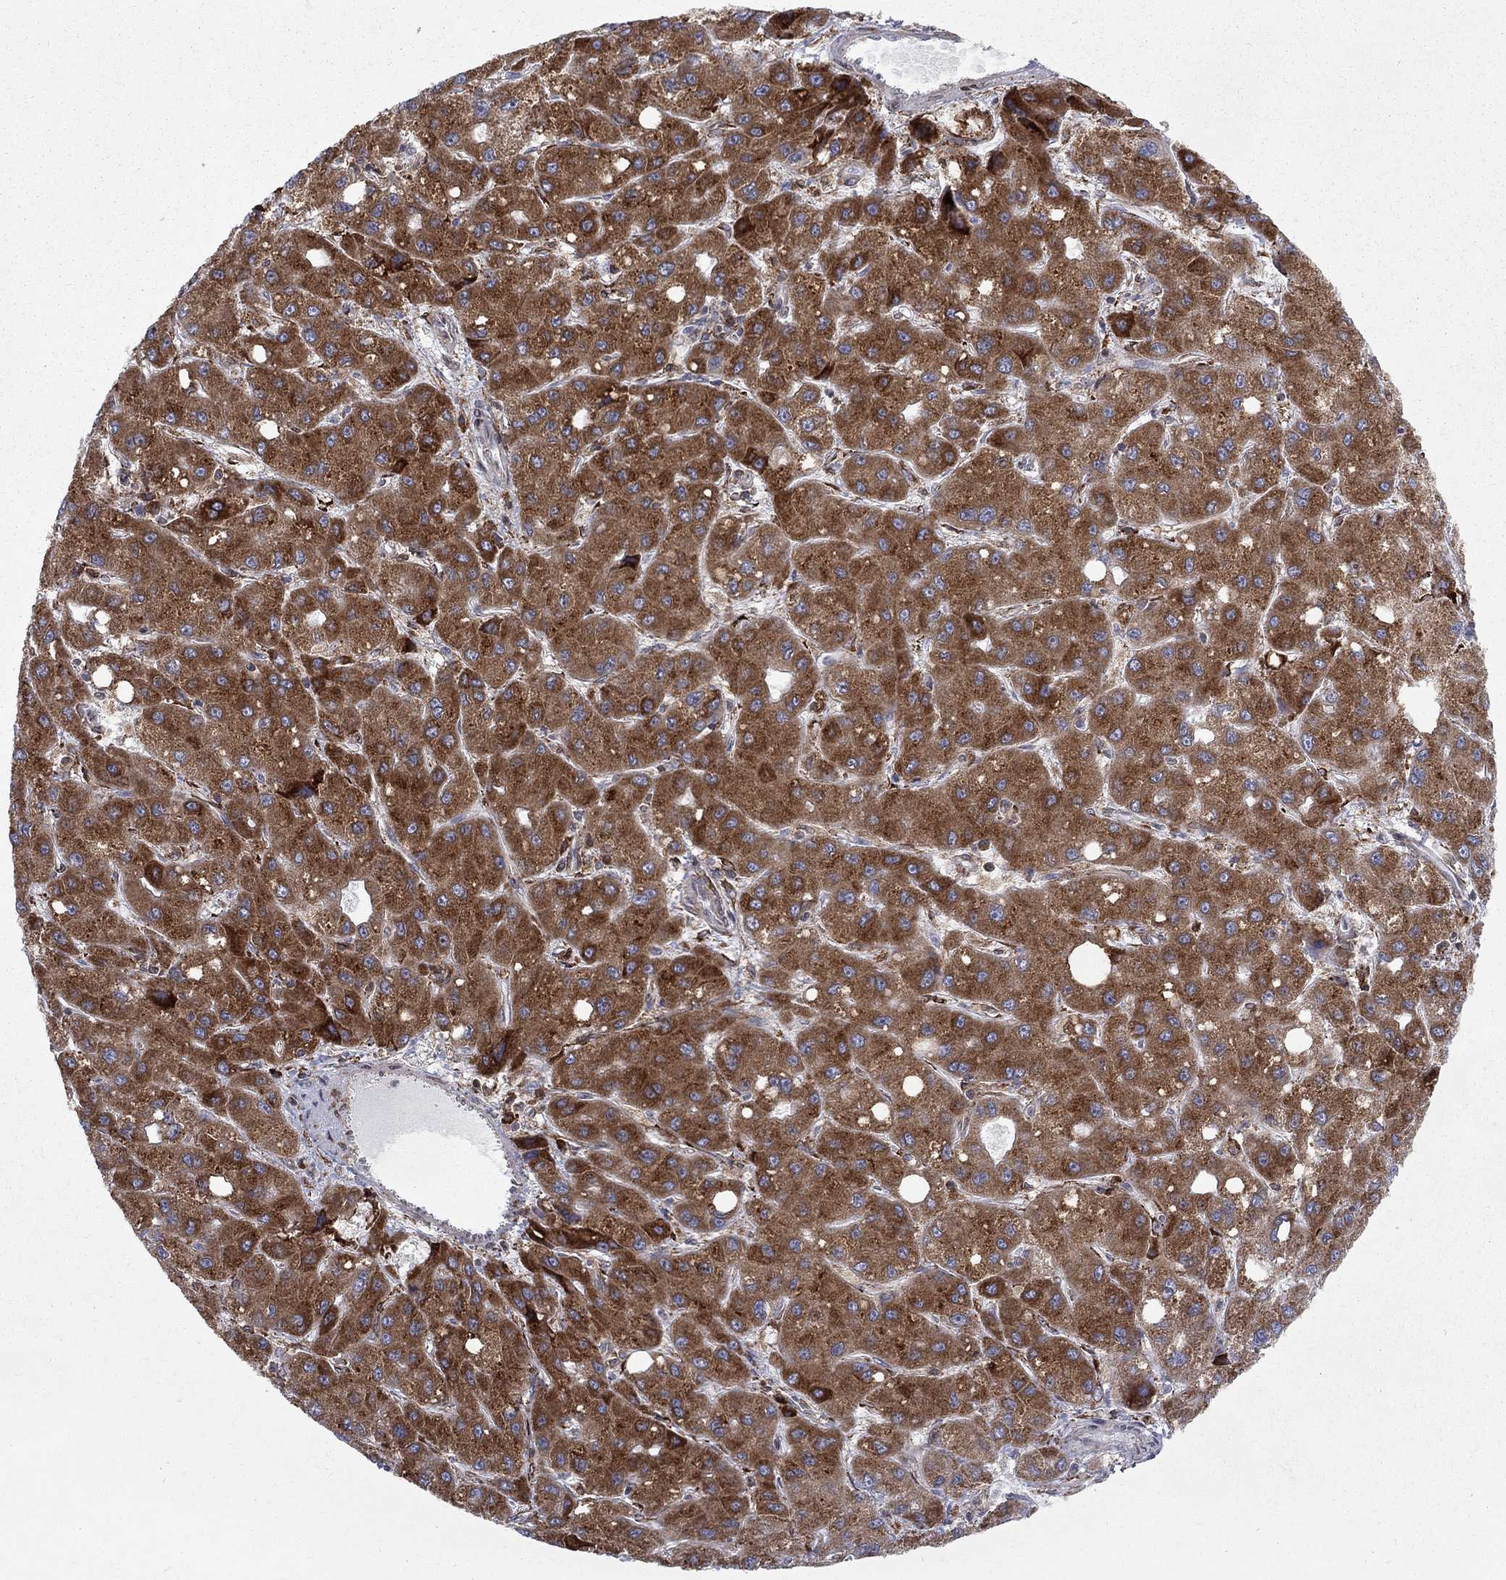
{"staining": {"intensity": "moderate", "quantity": "25%-75%", "location": "cytoplasmic/membranous"}, "tissue": "liver cancer", "cell_type": "Tumor cells", "image_type": "cancer", "snomed": [{"axis": "morphology", "description": "Carcinoma, Hepatocellular, NOS"}, {"axis": "topography", "description": "Liver"}], "caption": "Immunohistochemistry (DAB (3,3'-diaminobenzidine)) staining of liver cancer shows moderate cytoplasmic/membranous protein expression in approximately 25%-75% of tumor cells.", "gene": "CAB39L", "patient": {"sex": "male", "age": 73}}